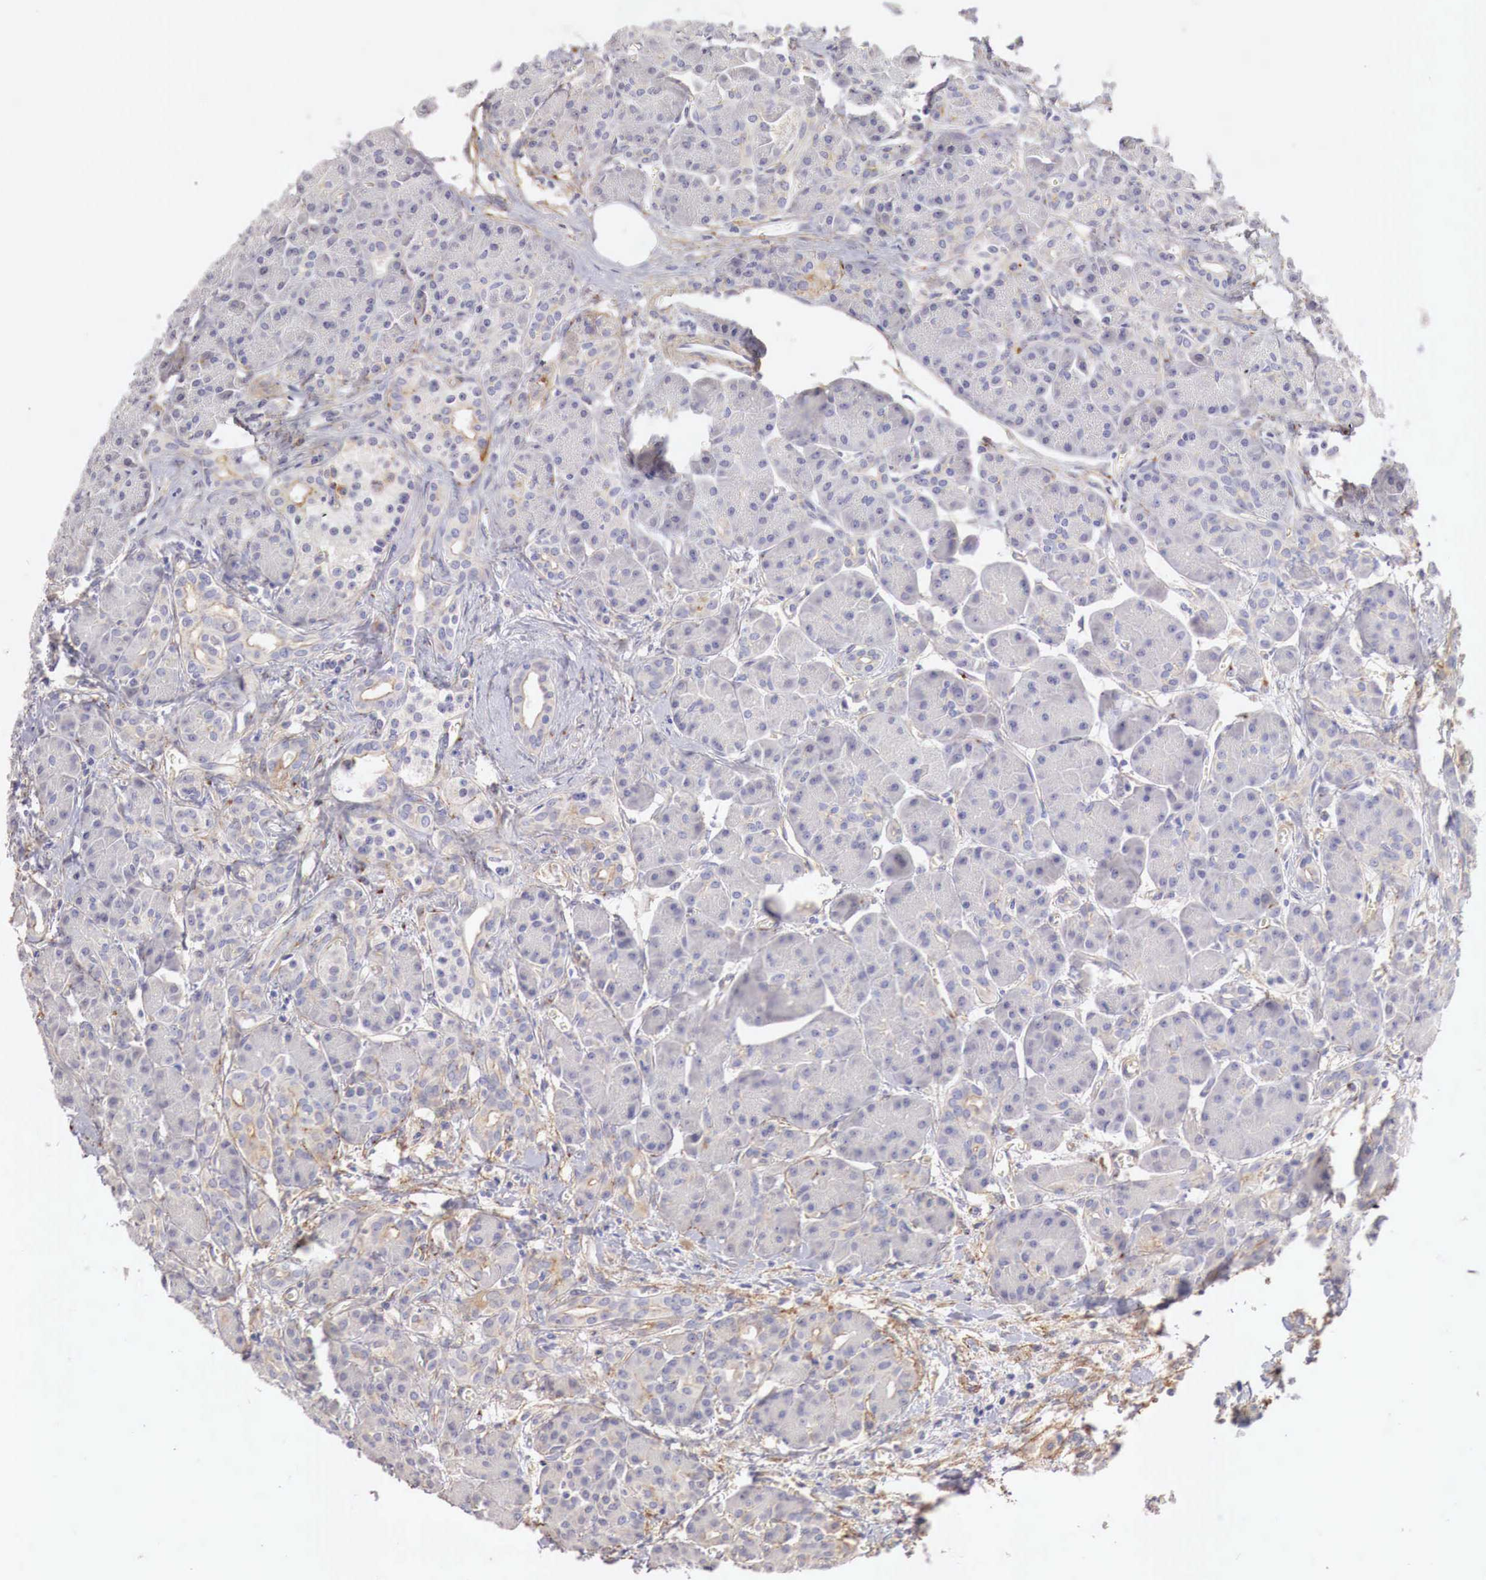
{"staining": {"intensity": "weak", "quantity": "25%-75%", "location": "cytoplasmic/membranous"}, "tissue": "pancreas", "cell_type": "Exocrine glandular cells", "image_type": "normal", "snomed": [{"axis": "morphology", "description": "Normal tissue, NOS"}, {"axis": "topography", "description": "Pancreas"}], "caption": "Pancreas stained with immunohistochemistry (IHC) exhibits weak cytoplasmic/membranous expression in approximately 25%-75% of exocrine glandular cells.", "gene": "KLHDC7B", "patient": {"sex": "male", "age": 73}}